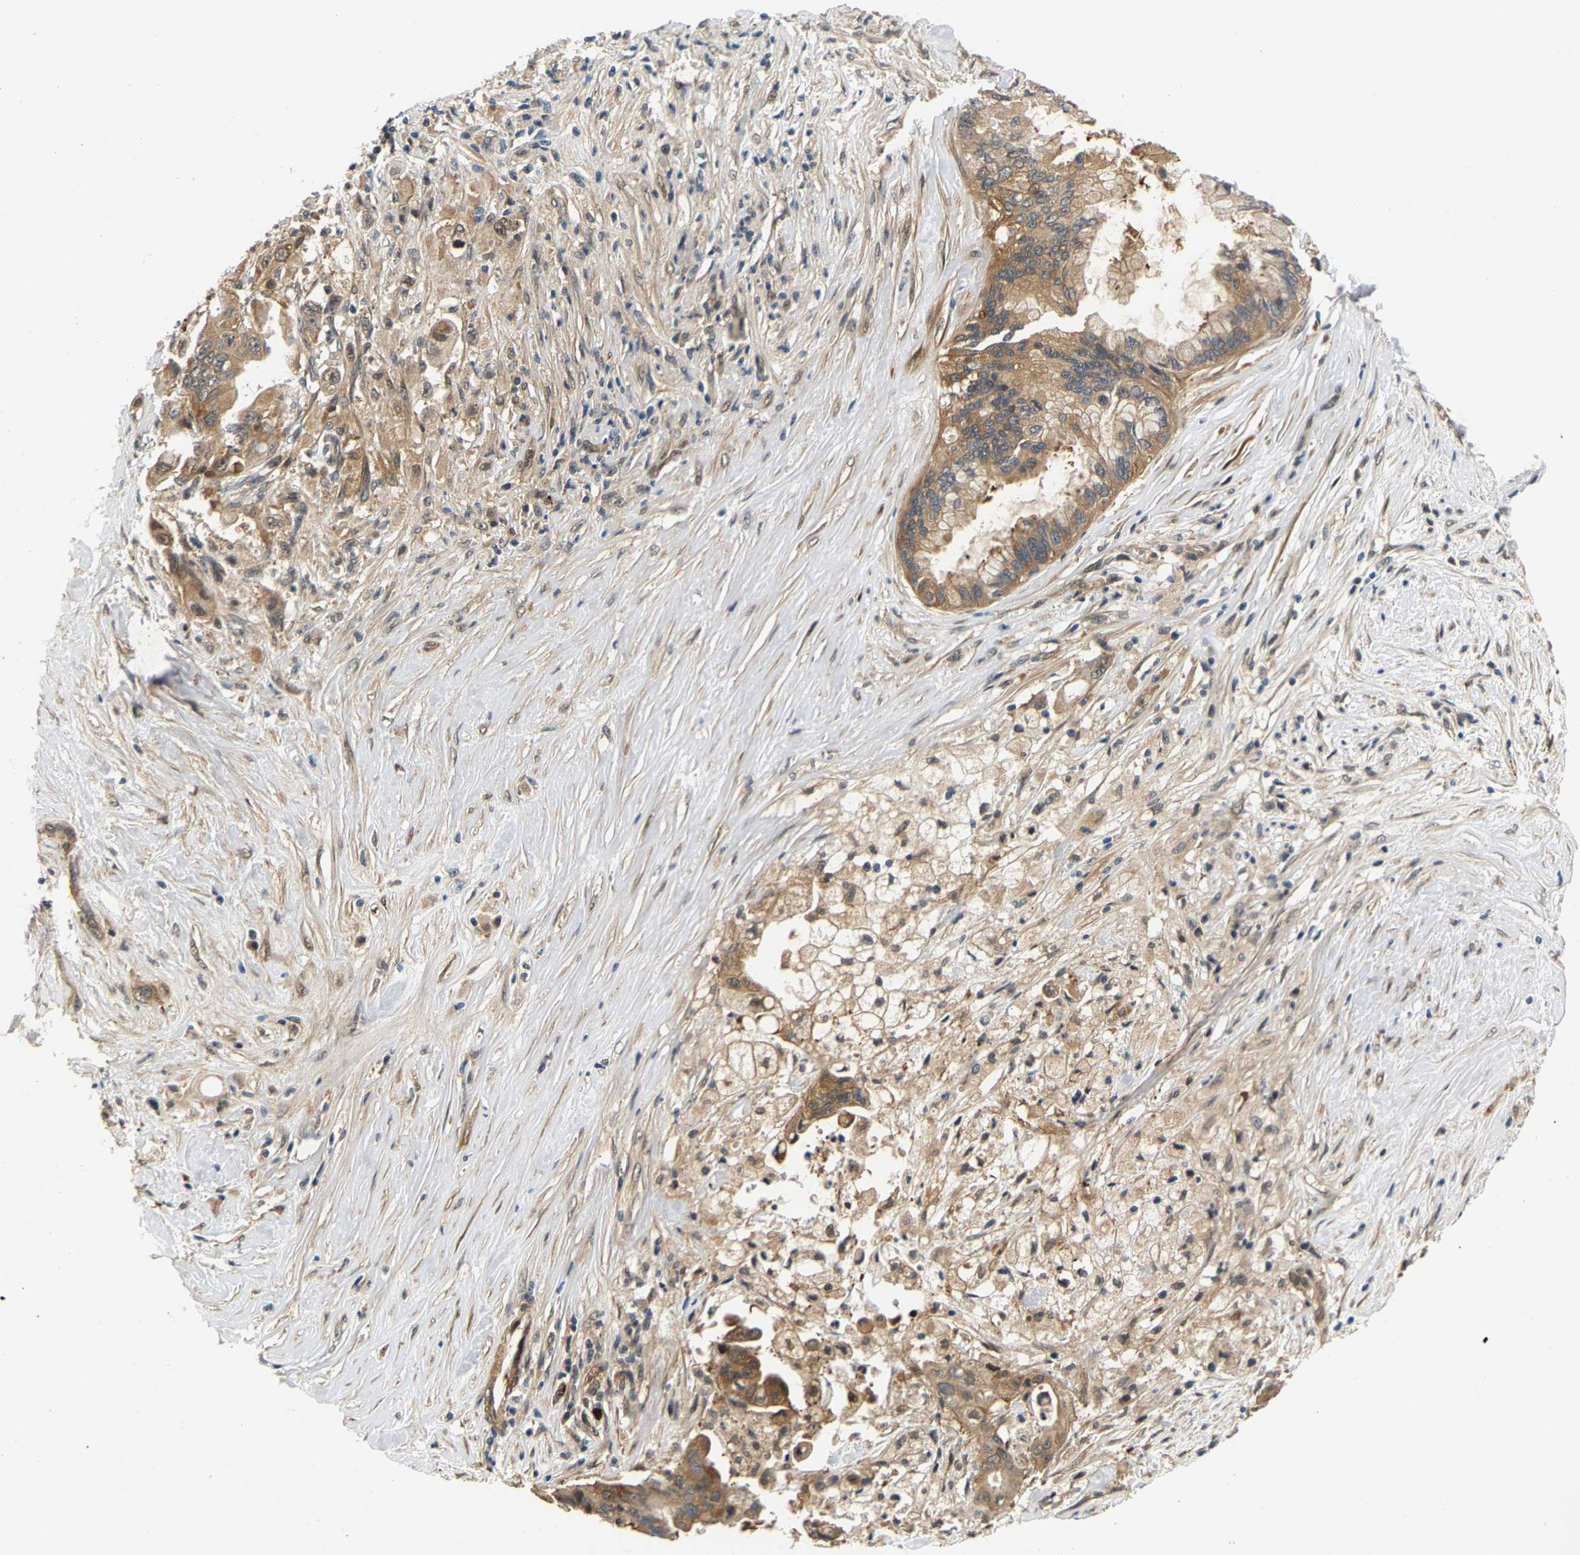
{"staining": {"intensity": "moderate", "quantity": ">75%", "location": "cytoplasmic/membranous"}, "tissue": "pancreatic cancer", "cell_type": "Tumor cells", "image_type": "cancer", "snomed": [{"axis": "morphology", "description": "Adenocarcinoma, NOS"}, {"axis": "topography", "description": "Pancreas"}], "caption": "A medium amount of moderate cytoplasmic/membranous expression is appreciated in about >75% of tumor cells in pancreatic adenocarcinoma tissue.", "gene": "LARP6", "patient": {"sex": "female", "age": 73}}